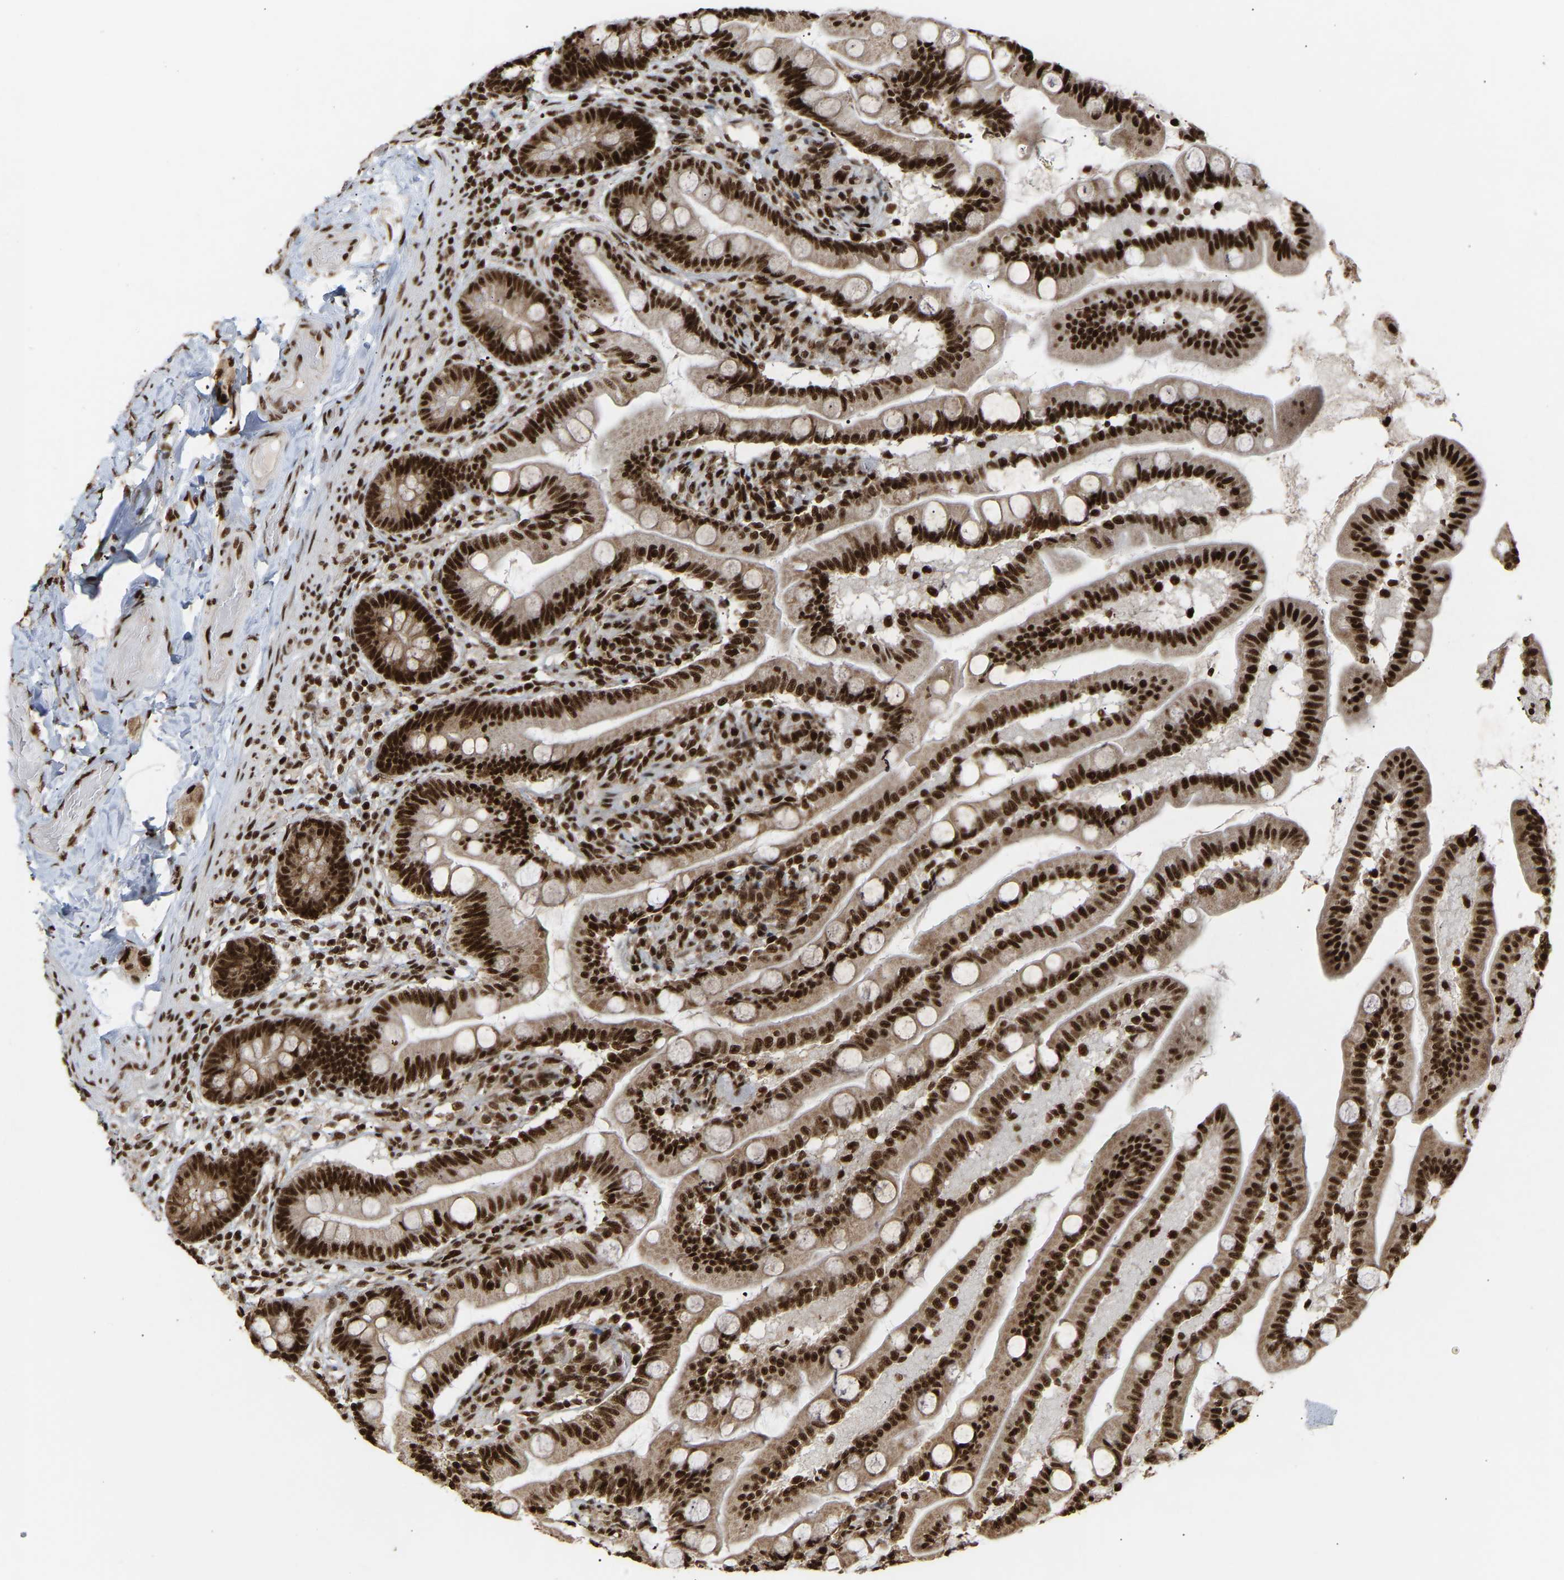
{"staining": {"intensity": "strong", "quantity": ">75%", "location": "nuclear"}, "tissue": "small intestine", "cell_type": "Glandular cells", "image_type": "normal", "snomed": [{"axis": "morphology", "description": "Normal tissue, NOS"}, {"axis": "topography", "description": "Small intestine"}], "caption": "A brown stain highlights strong nuclear expression of a protein in glandular cells of normal small intestine. (Stains: DAB in brown, nuclei in blue, Microscopy: brightfield microscopy at high magnification).", "gene": "ALYREF", "patient": {"sex": "female", "age": 56}}